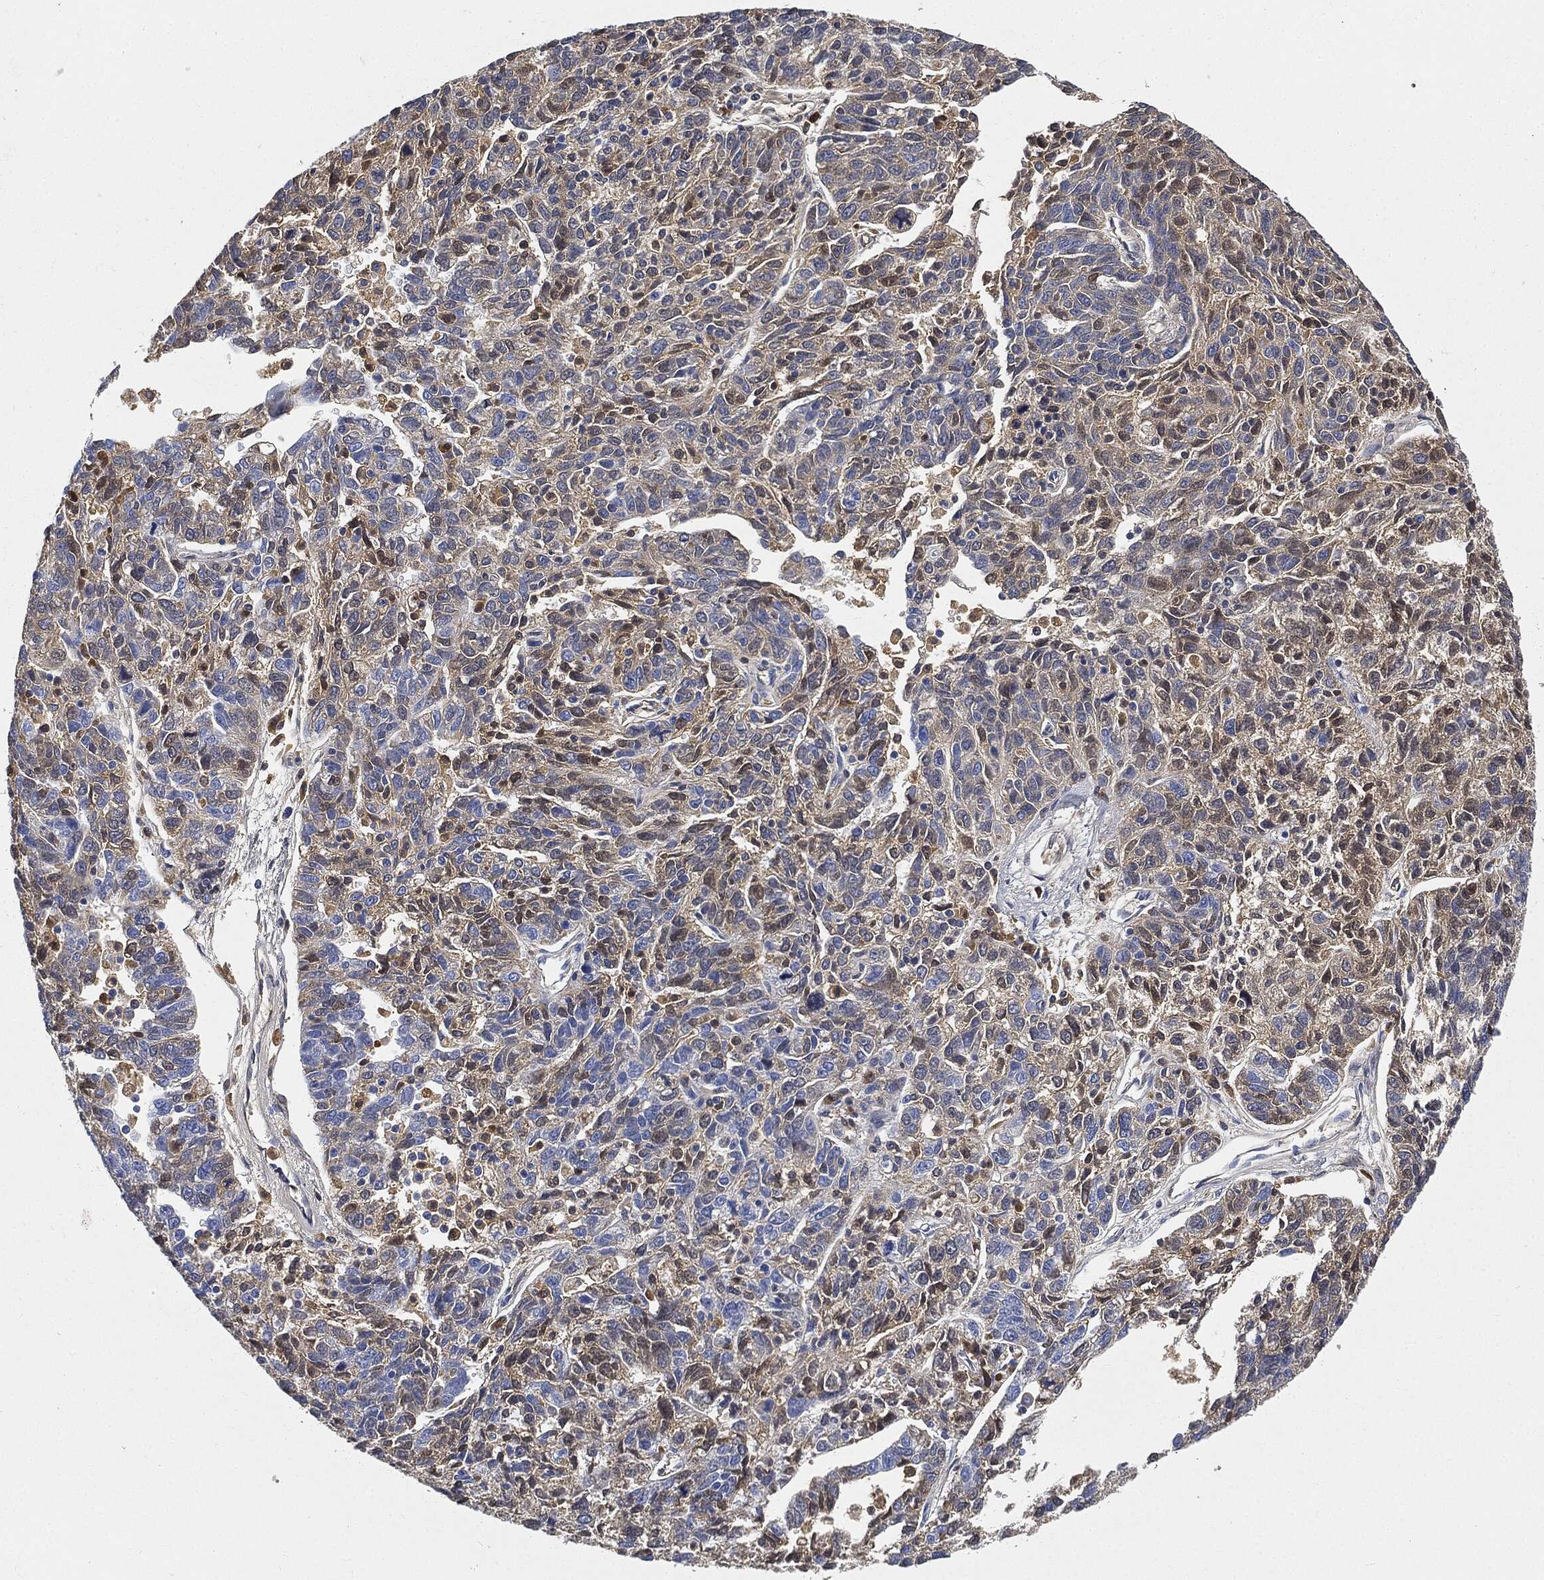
{"staining": {"intensity": "weak", "quantity": "<25%", "location": "cytoplasmic/membranous"}, "tissue": "ovarian cancer", "cell_type": "Tumor cells", "image_type": "cancer", "snomed": [{"axis": "morphology", "description": "Cystadenocarcinoma, serous, NOS"}, {"axis": "topography", "description": "Ovary"}], "caption": "A micrograph of serous cystadenocarcinoma (ovarian) stained for a protein shows no brown staining in tumor cells.", "gene": "IGLV6-57", "patient": {"sex": "female", "age": 71}}